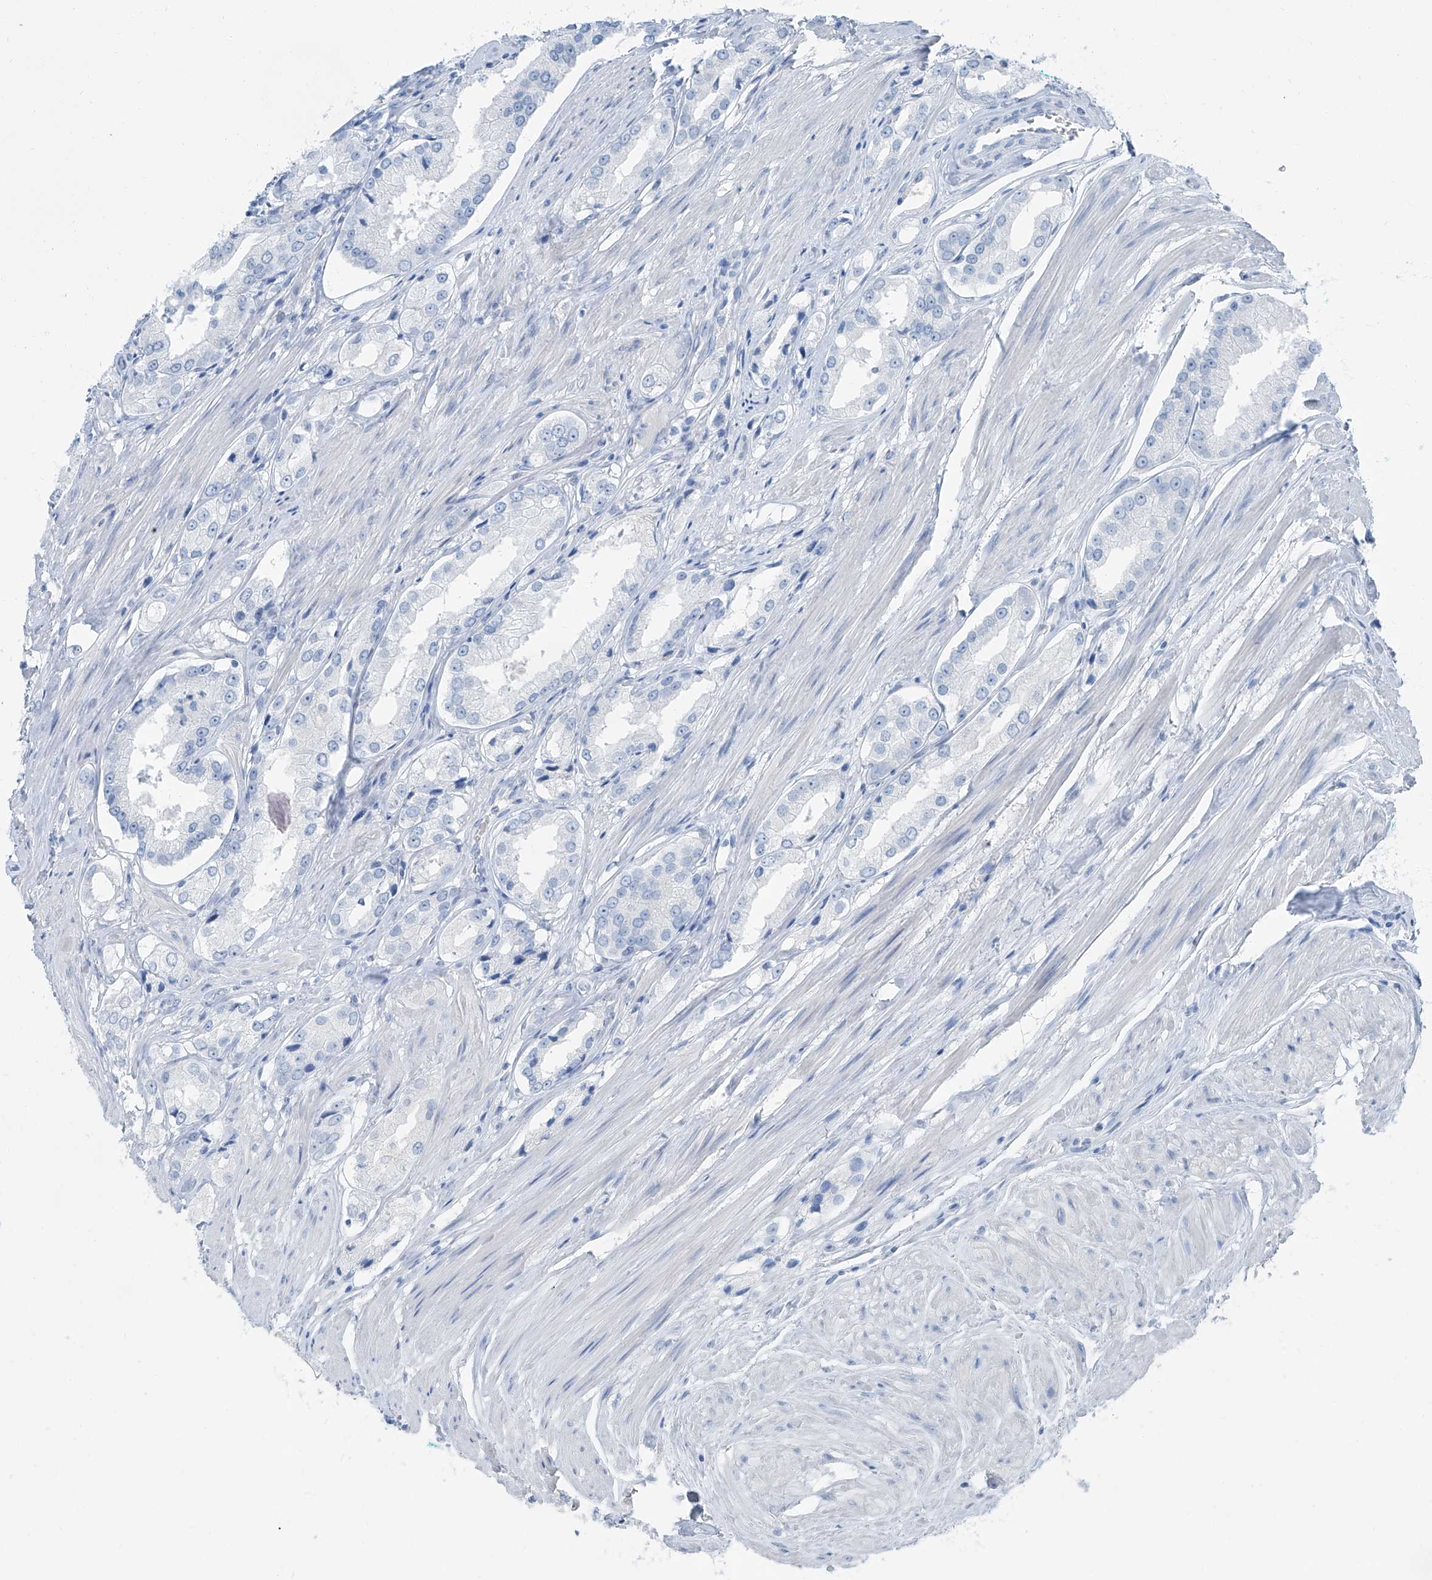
{"staining": {"intensity": "negative", "quantity": "none", "location": "none"}, "tissue": "prostate cancer", "cell_type": "Tumor cells", "image_type": "cancer", "snomed": [{"axis": "morphology", "description": "Adenocarcinoma, Low grade"}, {"axis": "topography", "description": "Prostate"}], "caption": "High power microscopy micrograph of an immunohistochemistry photomicrograph of prostate cancer, revealing no significant staining in tumor cells.", "gene": "RGN", "patient": {"sex": "male", "age": 54}}